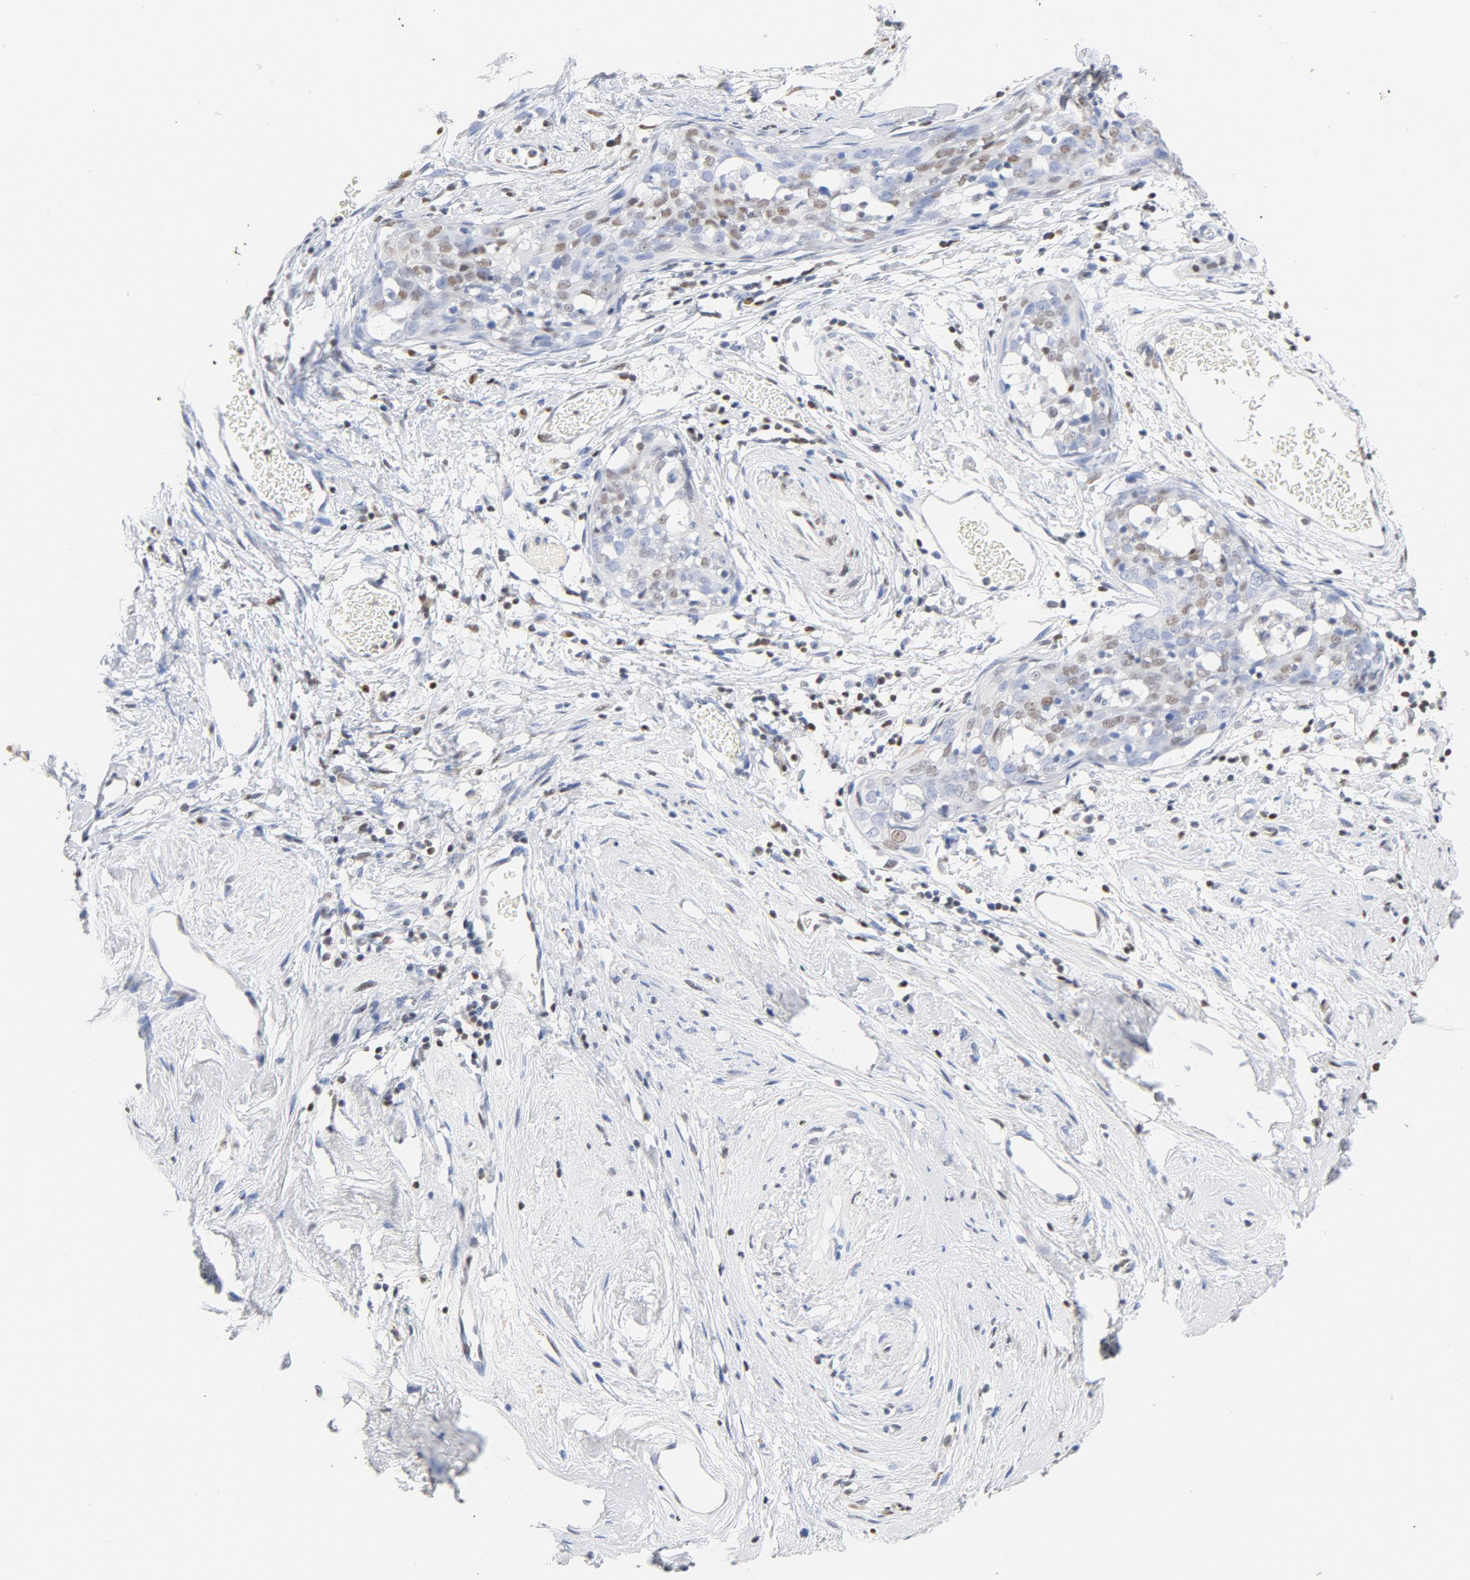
{"staining": {"intensity": "moderate", "quantity": "25%-75%", "location": "nuclear"}, "tissue": "cervical cancer", "cell_type": "Tumor cells", "image_type": "cancer", "snomed": [{"axis": "morphology", "description": "Normal tissue, NOS"}, {"axis": "morphology", "description": "Squamous cell carcinoma, NOS"}, {"axis": "topography", "description": "Cervix"}], "caption": "Immunohistochemical staining of human squamous cell carcinoma (cervical) displays medium levels of moderate nuclear staining in approximately 25%-75% of tumor cells.", "gene": "CDKN1B", "patient": {"sex": "female", "age": 67}}